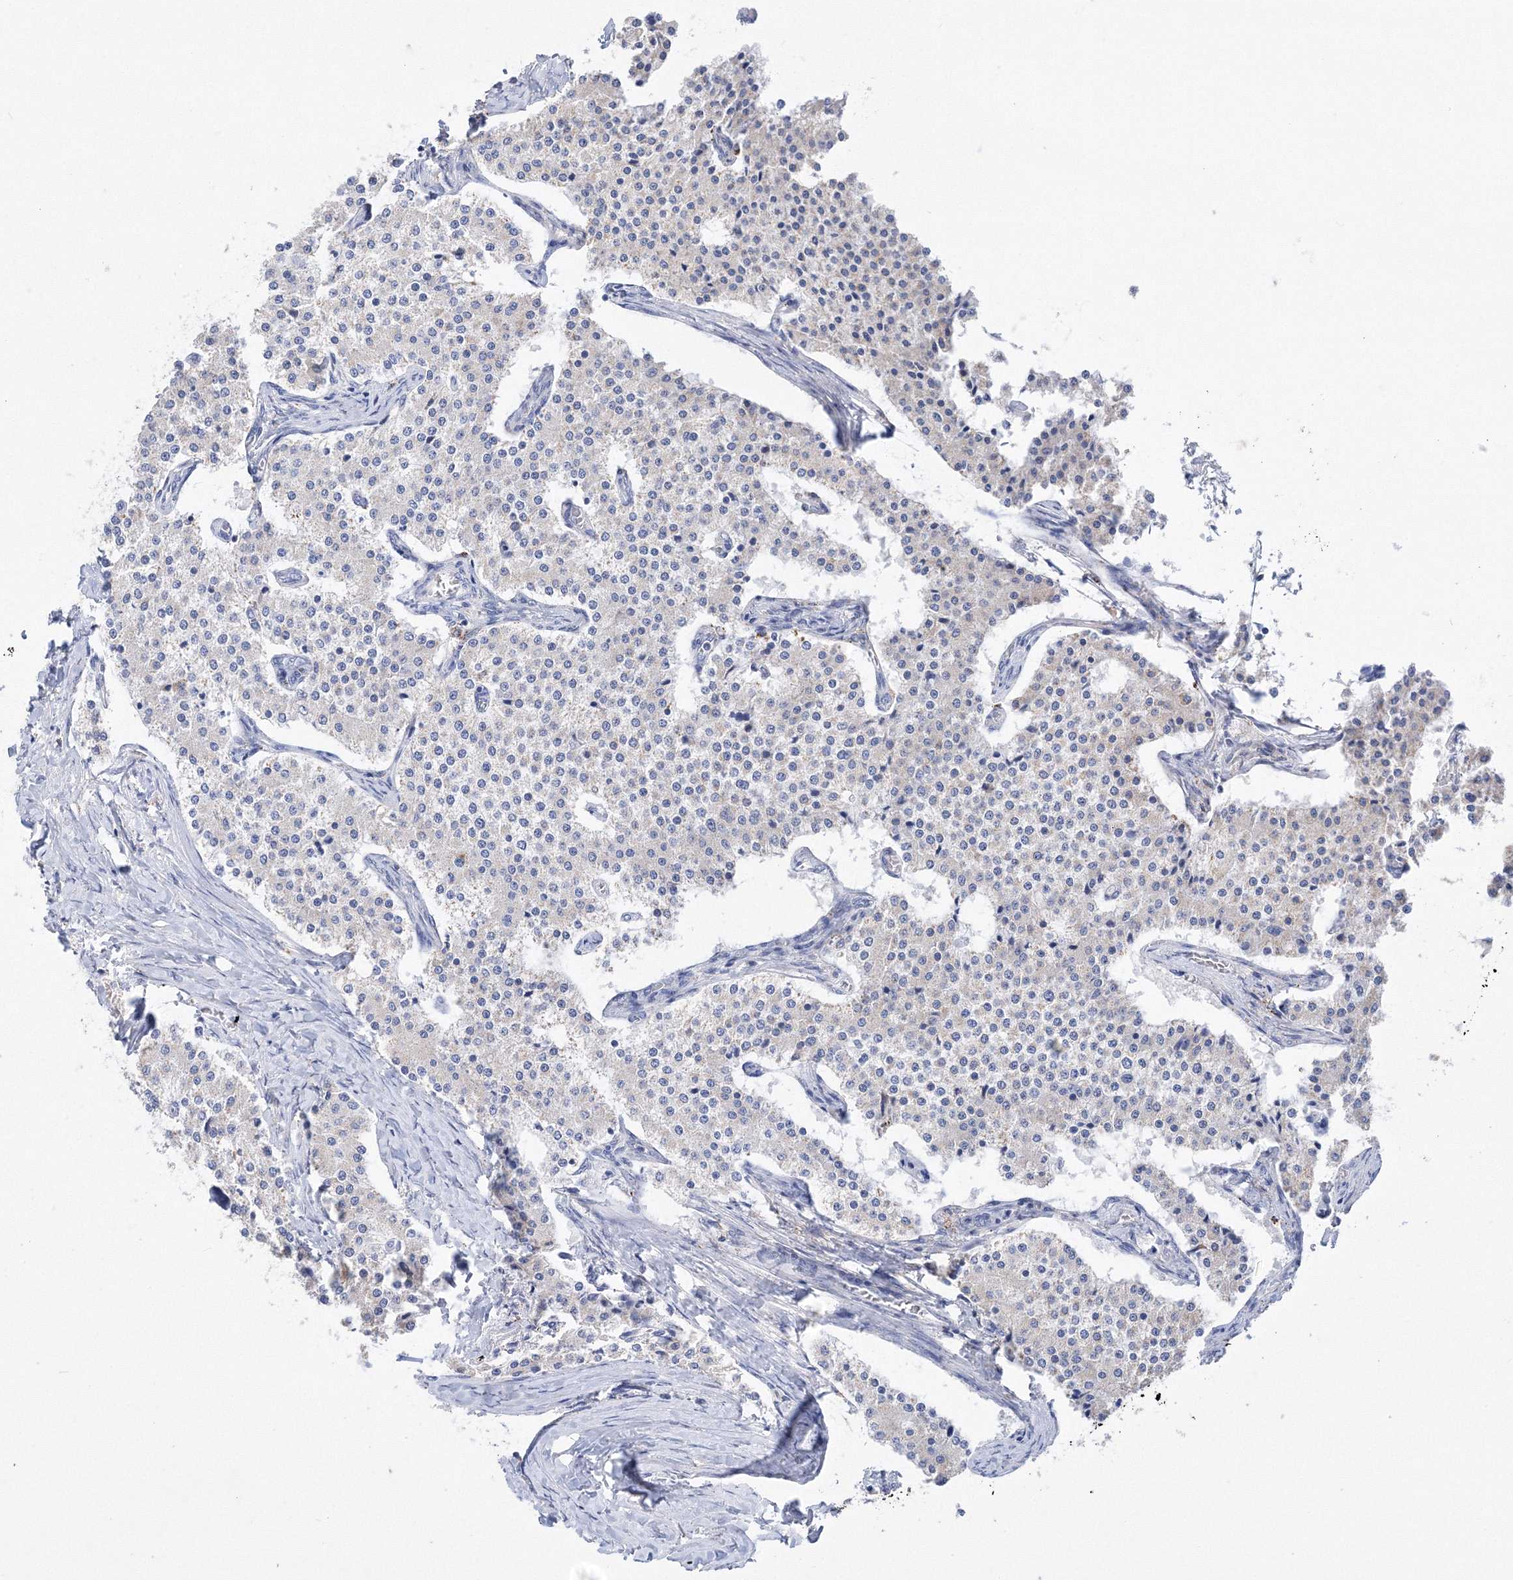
{"staining": {"intensity": "negative", "quantity": "none", "location": "none"}, "tissue": "carcinoid", "cell_type": "Tumor cells", "image_type": "cancer", "snomed": [{"axis": "morphology", "description": "Carcinoid, malignant, NOS"}, {"axis": "topography", "description": "Colon"}], "caption": "The image exhibits no staining of tumor cells in carcinoid (malignant).", "gene": "MERTK", "patient": {"sex": "female", "age": 52}}